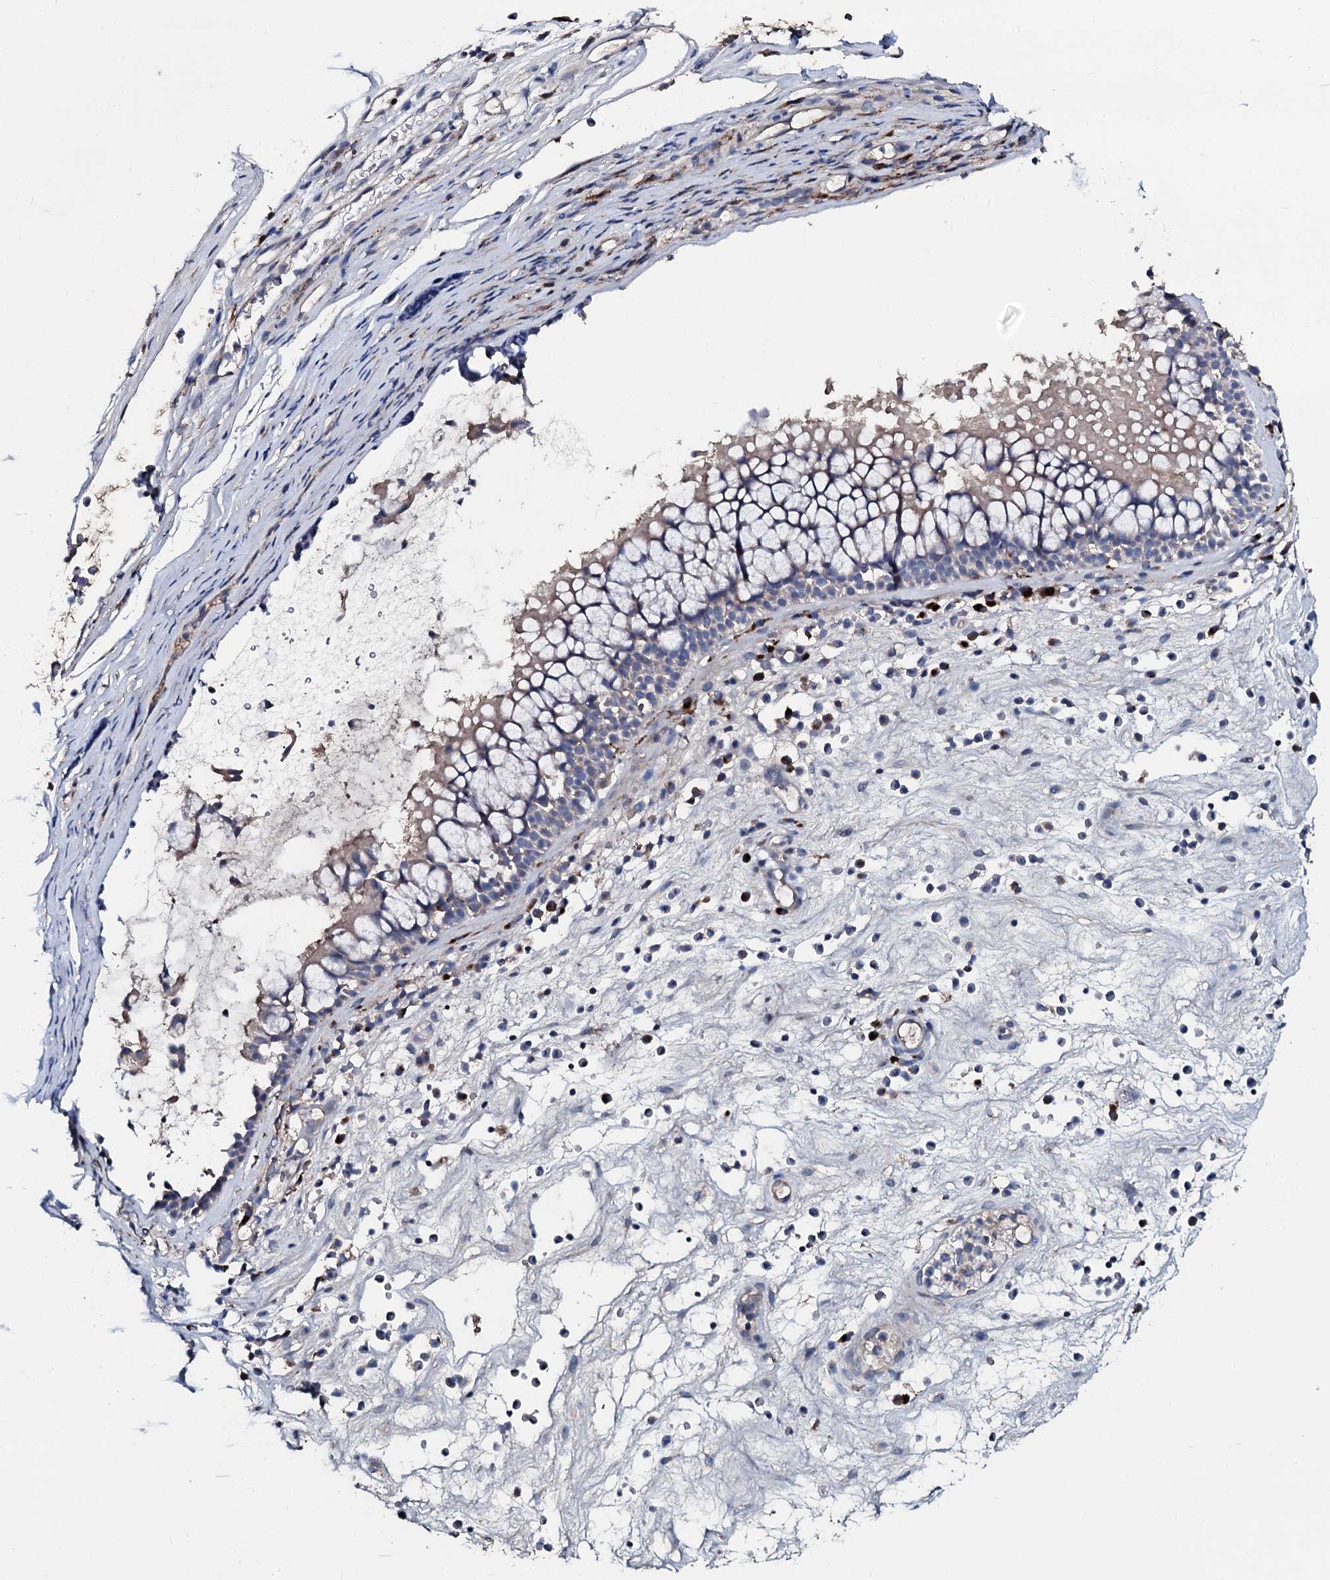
{"staining": {"intensity": "negative", "quantity": "none", "location": "none"}, "tissue": "nasopharynx", "cell_type": "Respiratory epithelial cells", "image_type": "normal", "snomed": [{"axis": "morphology", "description": "Normal tissue, NOS"}, {"axis": "morphology", "description": "Inflammation, NOS"}, {"axis": "morphology", "description": "Malignant melanoma, Metastatic site"}, {"axis": "topography", "description": "Nasopharynx"}], "caption": "This micrograph is of normal nasopharynx stained with immunohistochemistry to label a protein in brown with the nuclei are counter-stained blue. There is no positivity in respiratory epithelial cells.", "gene": "IL12B", "patient": {"sex": "male", "age": 70}}